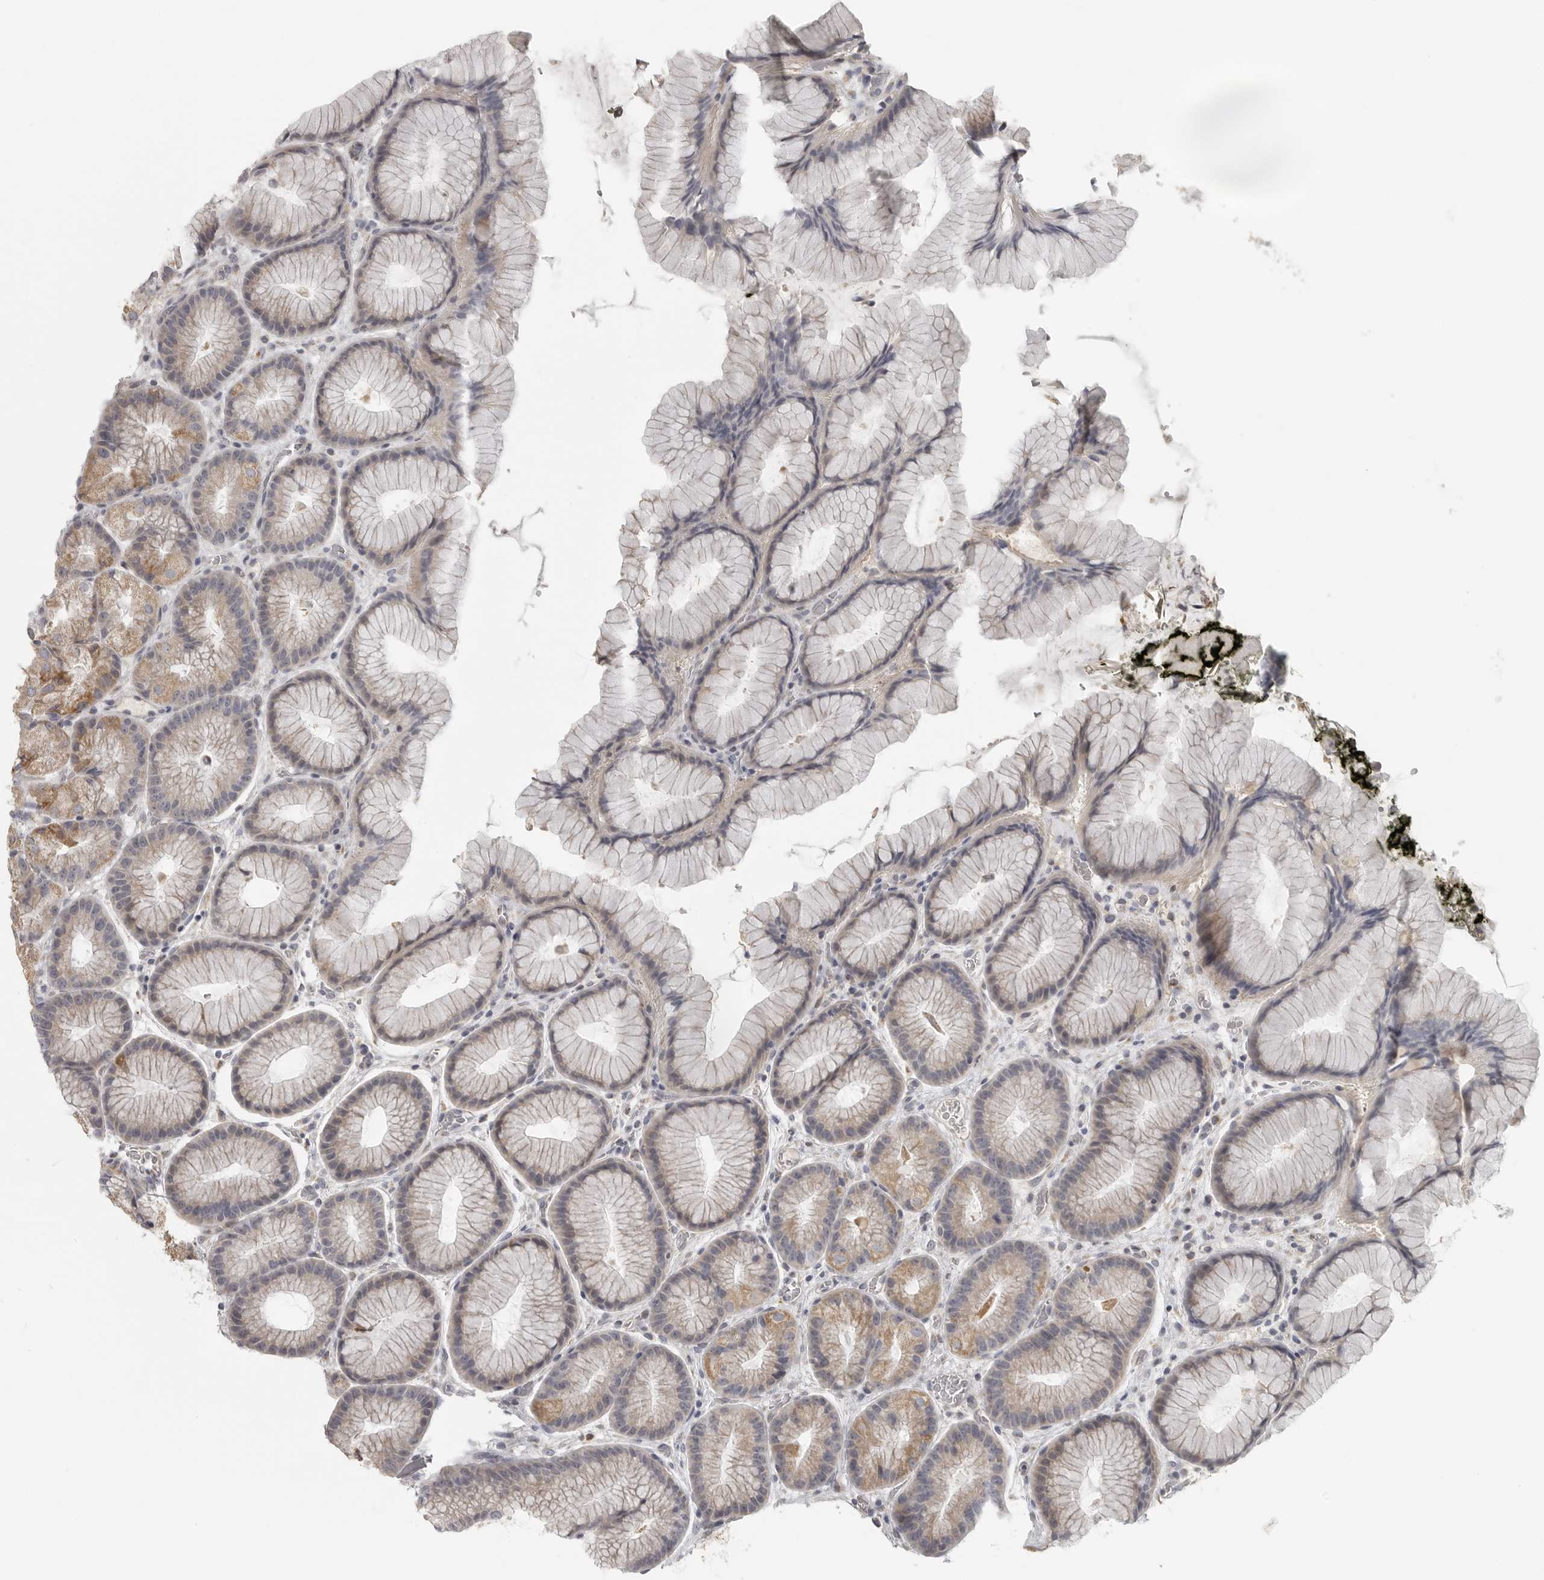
{"staining": {"intensity": "strong", "quantity": "25%-75%", "location": "cytoplasmic/membranous"}, "tissue": "stomach", "cell_type": "Glandular cells", "image_type": "normal", "snomed": [{"axis": "morphology", "description": "Normal tissue, NOS"}, {"axis": "topography", "description": "Stomach, upper"}, {"axis": "topography", "description": "Stomach"}], "caption": "Stomach stained with immunohistochemistry shows strong cytoplasmic/membranous positivity in about 25%-75% of glandular cells. Nuclei are stained in blue.", "gene": "RXFP3", "patient": {"sex": "male", "age": 48}}